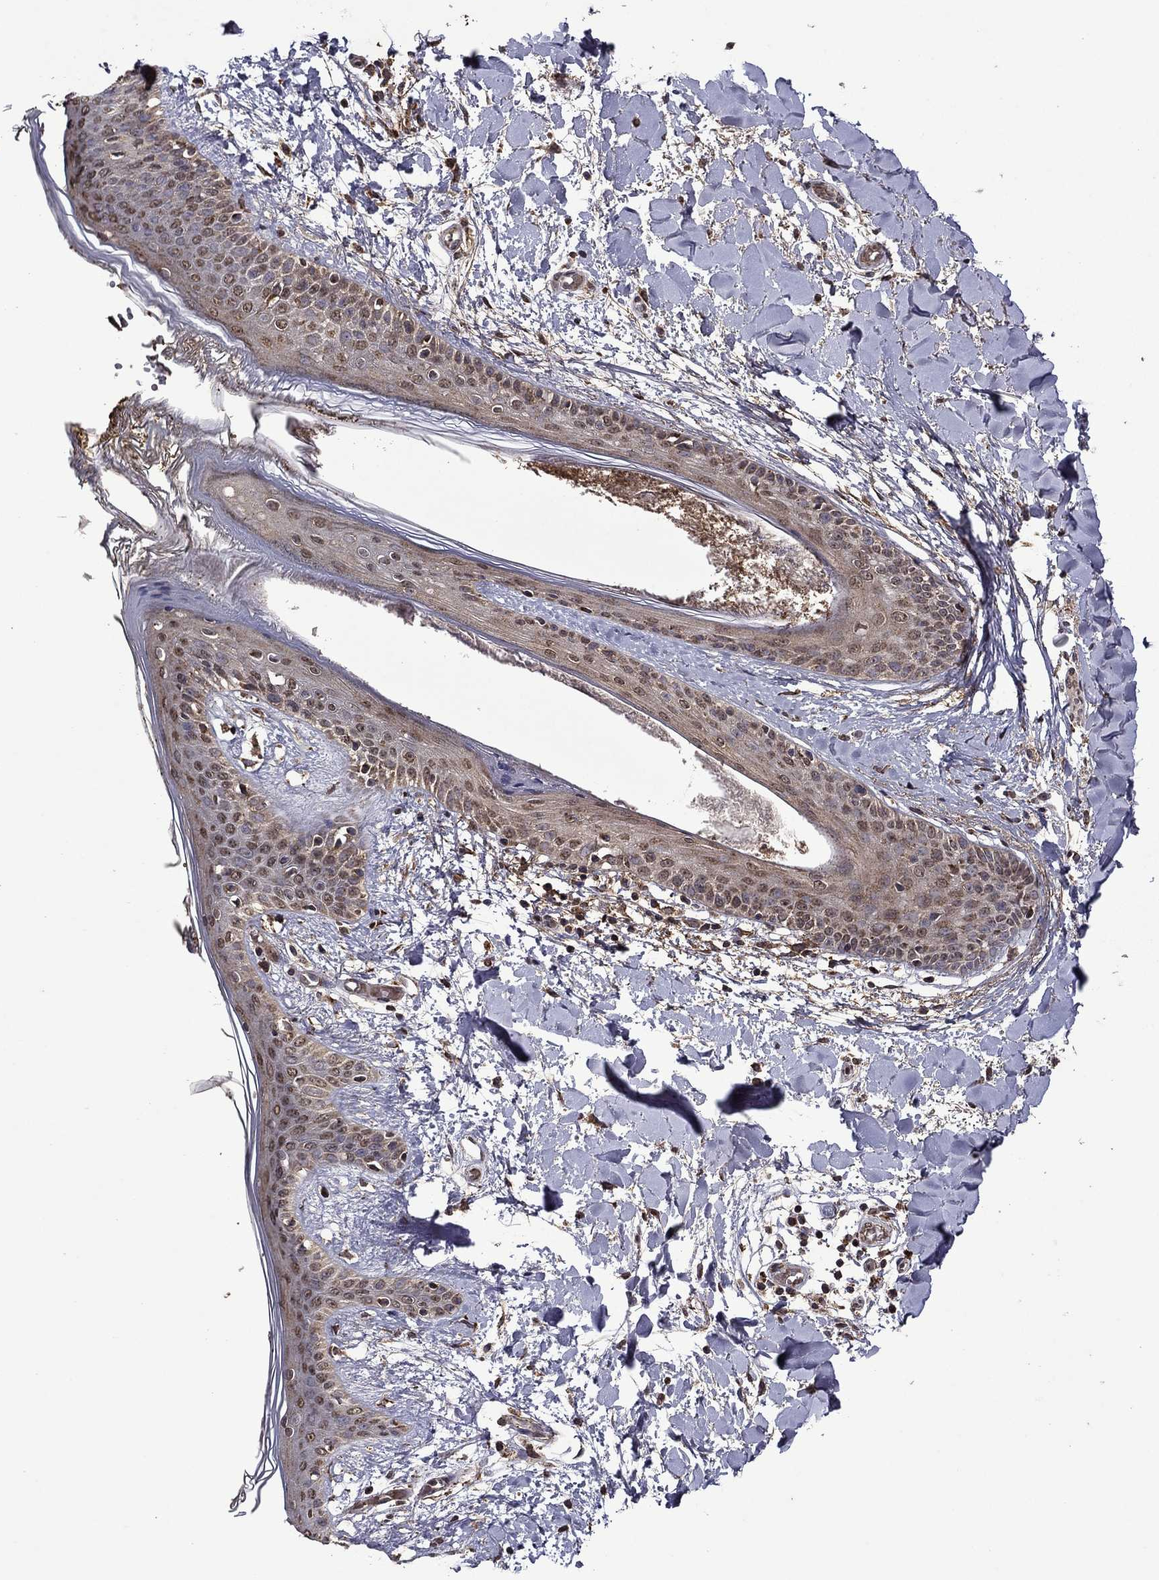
{"staining": {"intensity": "strong", "quantity": ">75%", "location": "cytoplasmic/membranous"}, "tissue": "skin", "cell_type": "Fibroblasts", "image_type": "normal", "snomed": [{"axis": "morphology", "description": "Normal tissue, NOS"}, {"axis": "topography", "description": "Skin"}], "caption": "Protein staining by immunohistochemistry displays strong cytoplasmic/membranous positivity in about >75% of fibroblasts in normal skin.", "gene": "ITM2B", "patient": {"sex": "female", "age": 34}}